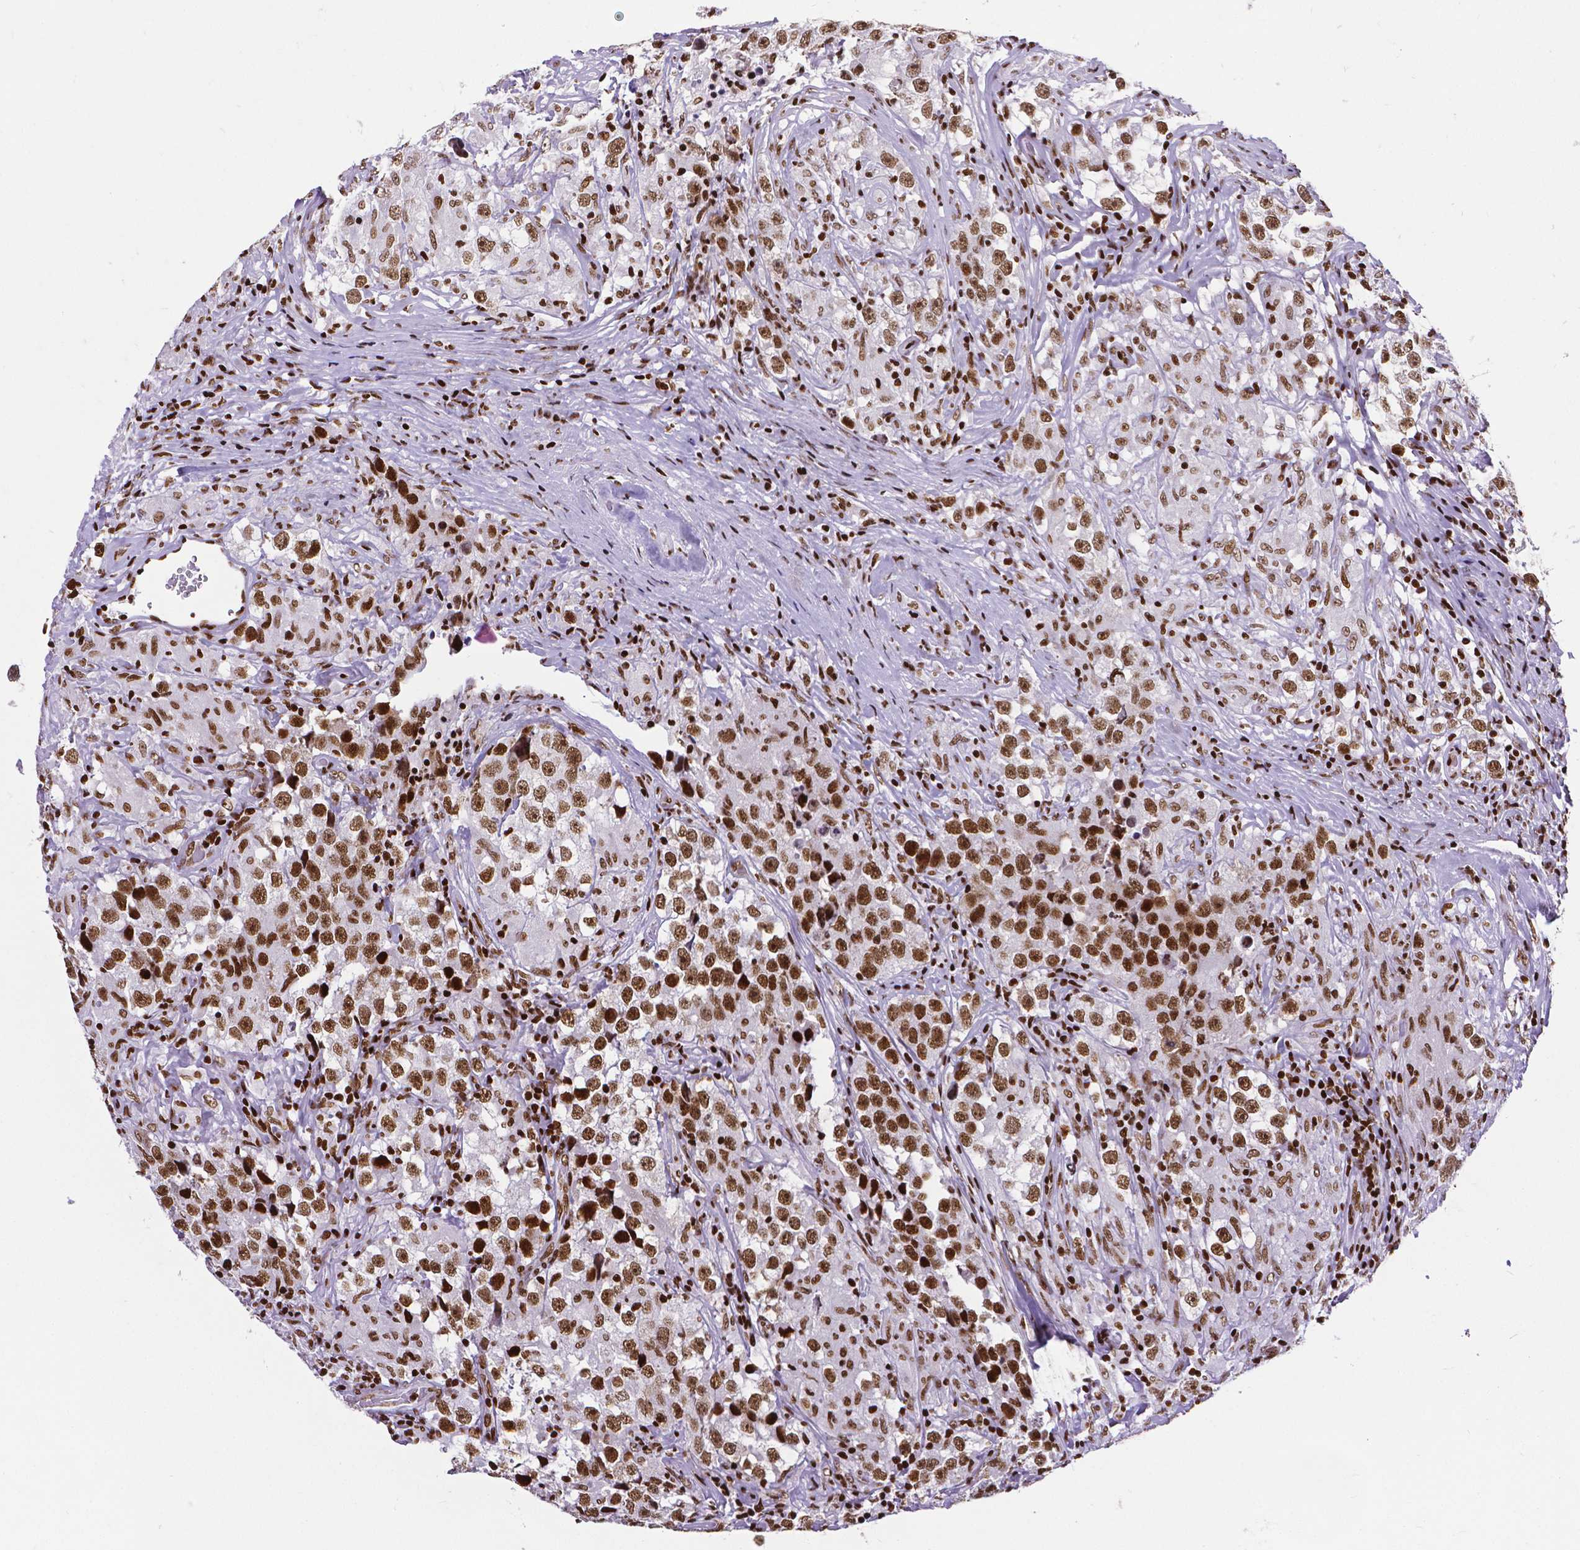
{"staining": {"intensity": "strong", "quantity": ">75%", "location": "nuclear"}, "tissue": "testis cancer", "cell_type": "Tumor cells", "image_type": "cancer", "snomed": [{"axis": "morphology", "description": "Seminoma, NOS"}, {"axis": "topography", "description": "Testis"}], "caption": "A brown stain highlights strong nuclear staining of a protein in human testis cancer tumor cells. Nuclei are stained in blue.", "gene": "CTCF", "patient": {"sex": "male", "age": 46}}